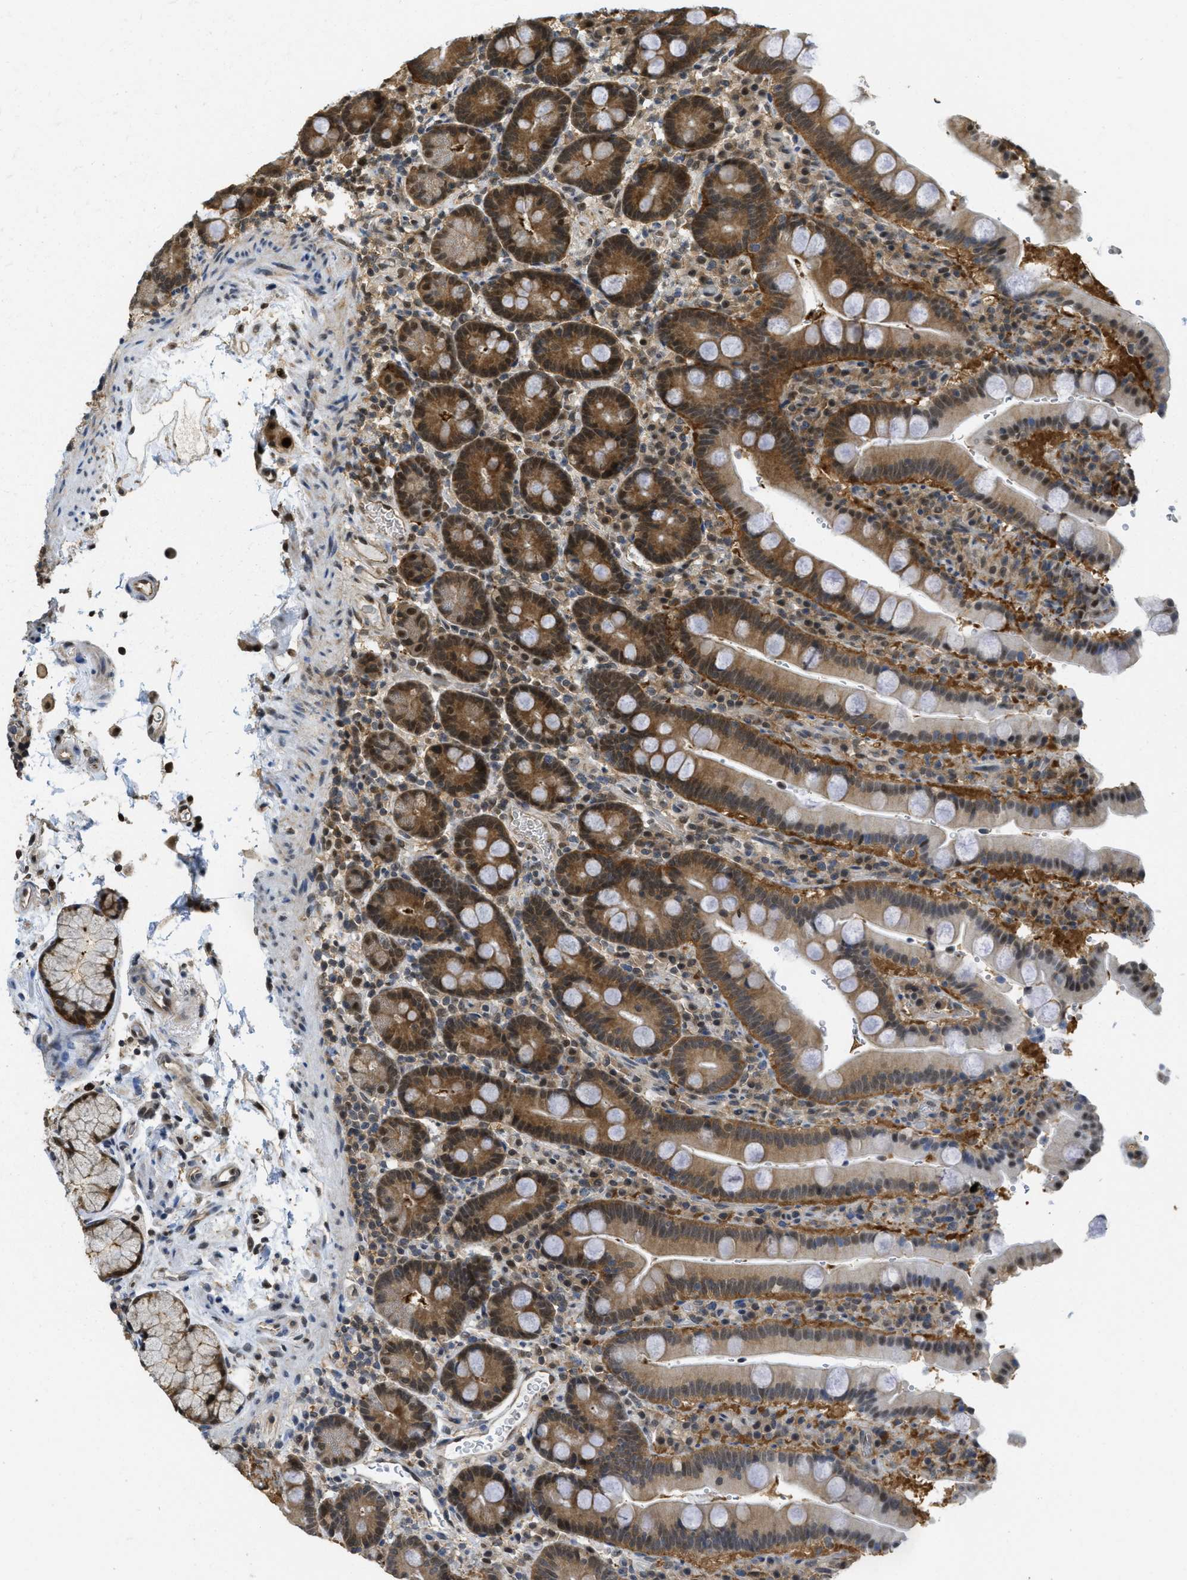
{"staining": {"intensity": "moderate", "quantity": "25%-75%", "location": "cytoplasmic/membranous,nuclear"}, "tissue": "duodenum", "cell_type": "Glandular cells", "image_type": "normal", "snomed": [{"axis": "morphology", "description": "Normal tissue, NOS"}, {"axis": "topography", "description": "Small intestine, NOS"}], "caption": "Protein staining by immunohistochemistry (IHC) displays moderate cytoplasmic/membranous,nuclear staining in approximately 25%-75% of glandular cells in normal duodenum.", "gene": "PSMC5", "patient": {"sex": "female", "age": 71}}